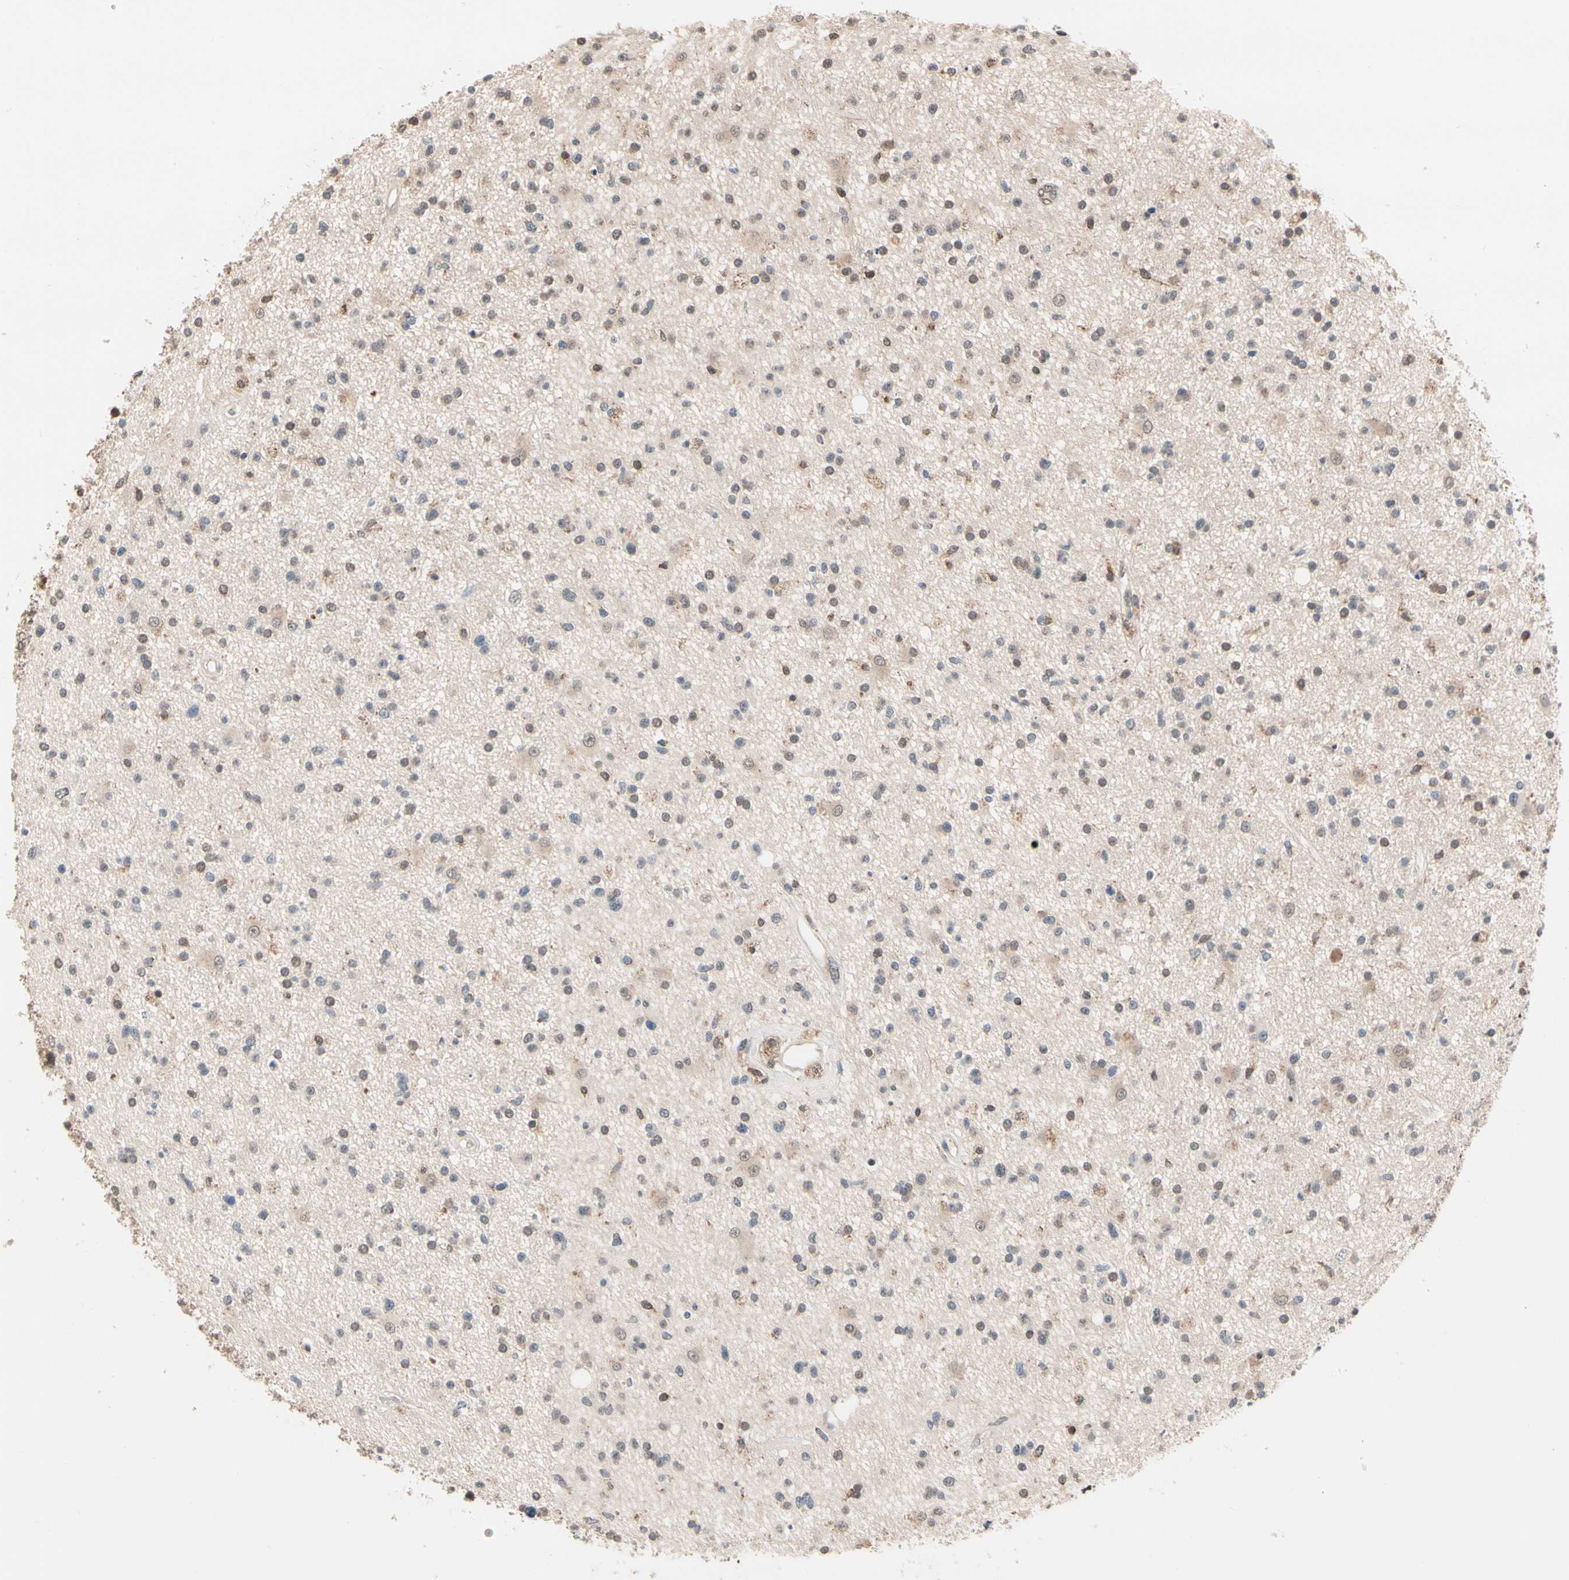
{"staining": {"intensity": "weak", "quantity": "<25%", "location": "cytoplasmic/membranous"}, "tissue": "glioma", "cell_type": "Tumor cells", "image_type": "cancer", "snomed": [{"axis": "morphology", "description": "Glioma, malignant, High grade"}, {"axis": "topography", "description": "Brain"}], "caption": "This is an immunohistochemistry image of glioma. There is no staining in tumor cells.", "gene": "MTHFS", "patient": {"sex": "male", "age": 33}}